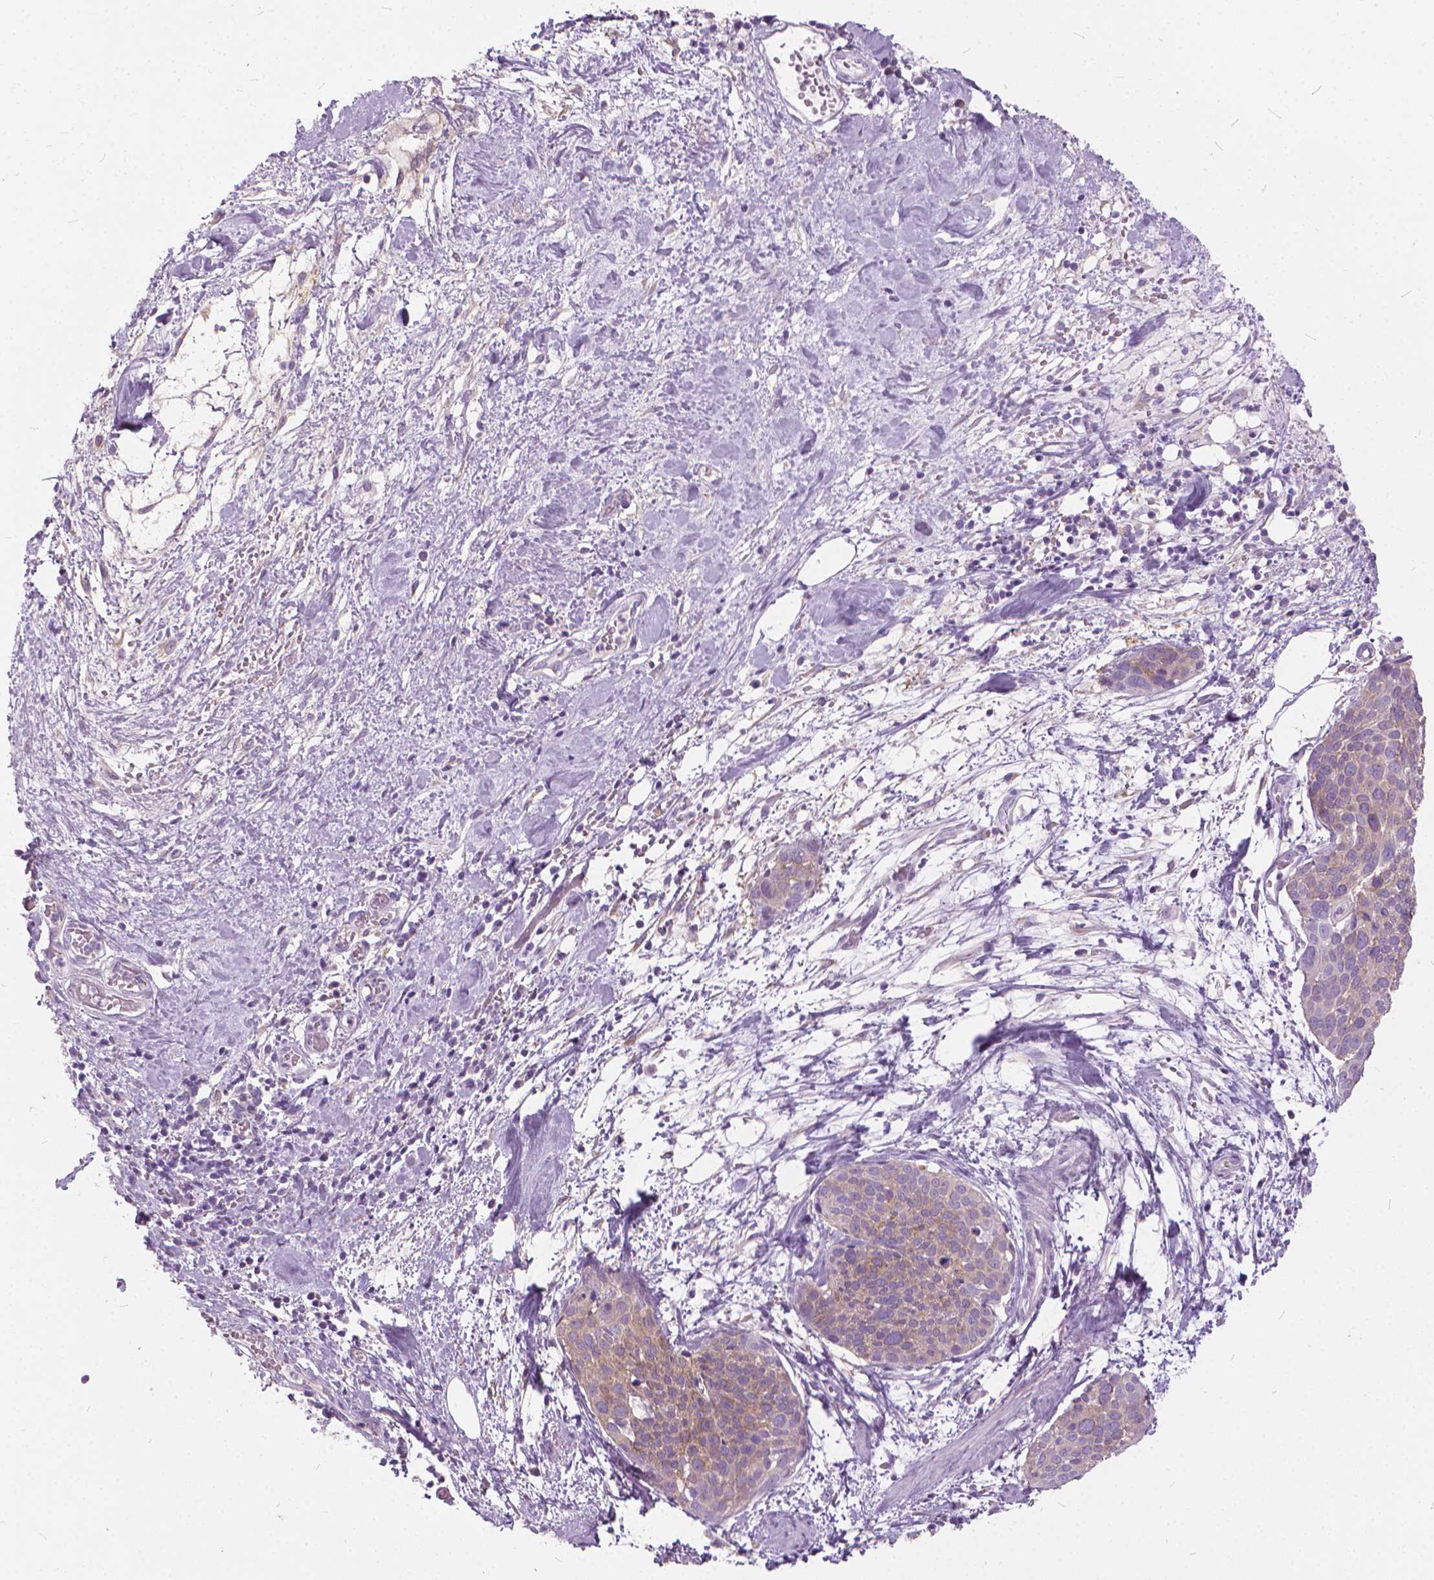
{"staining": {"intensity": "weak", "quantity": "25%-75%", "location": "cytoplasmic/membranous"}, "tissue": "cervical cancer", "cell_type": "Tumor cells", "image_type": "cancer", "snomed": [{"axis": "morphology", "description": "Squamous cell carcinoma, NOS"}, {"axis": "topography", "description": "Cervix"}], "caption": "High-power microscopy captured an immunohistochemistry histopathology image of cervical squamous cell carcinoma, revealing weak cytoplasmic/membranous positivity in about 25%-75% of tumor cells. Nuclei are stained in blue.", "gene": "DNM1", "patient": {"sex": "female", "age": 39}}